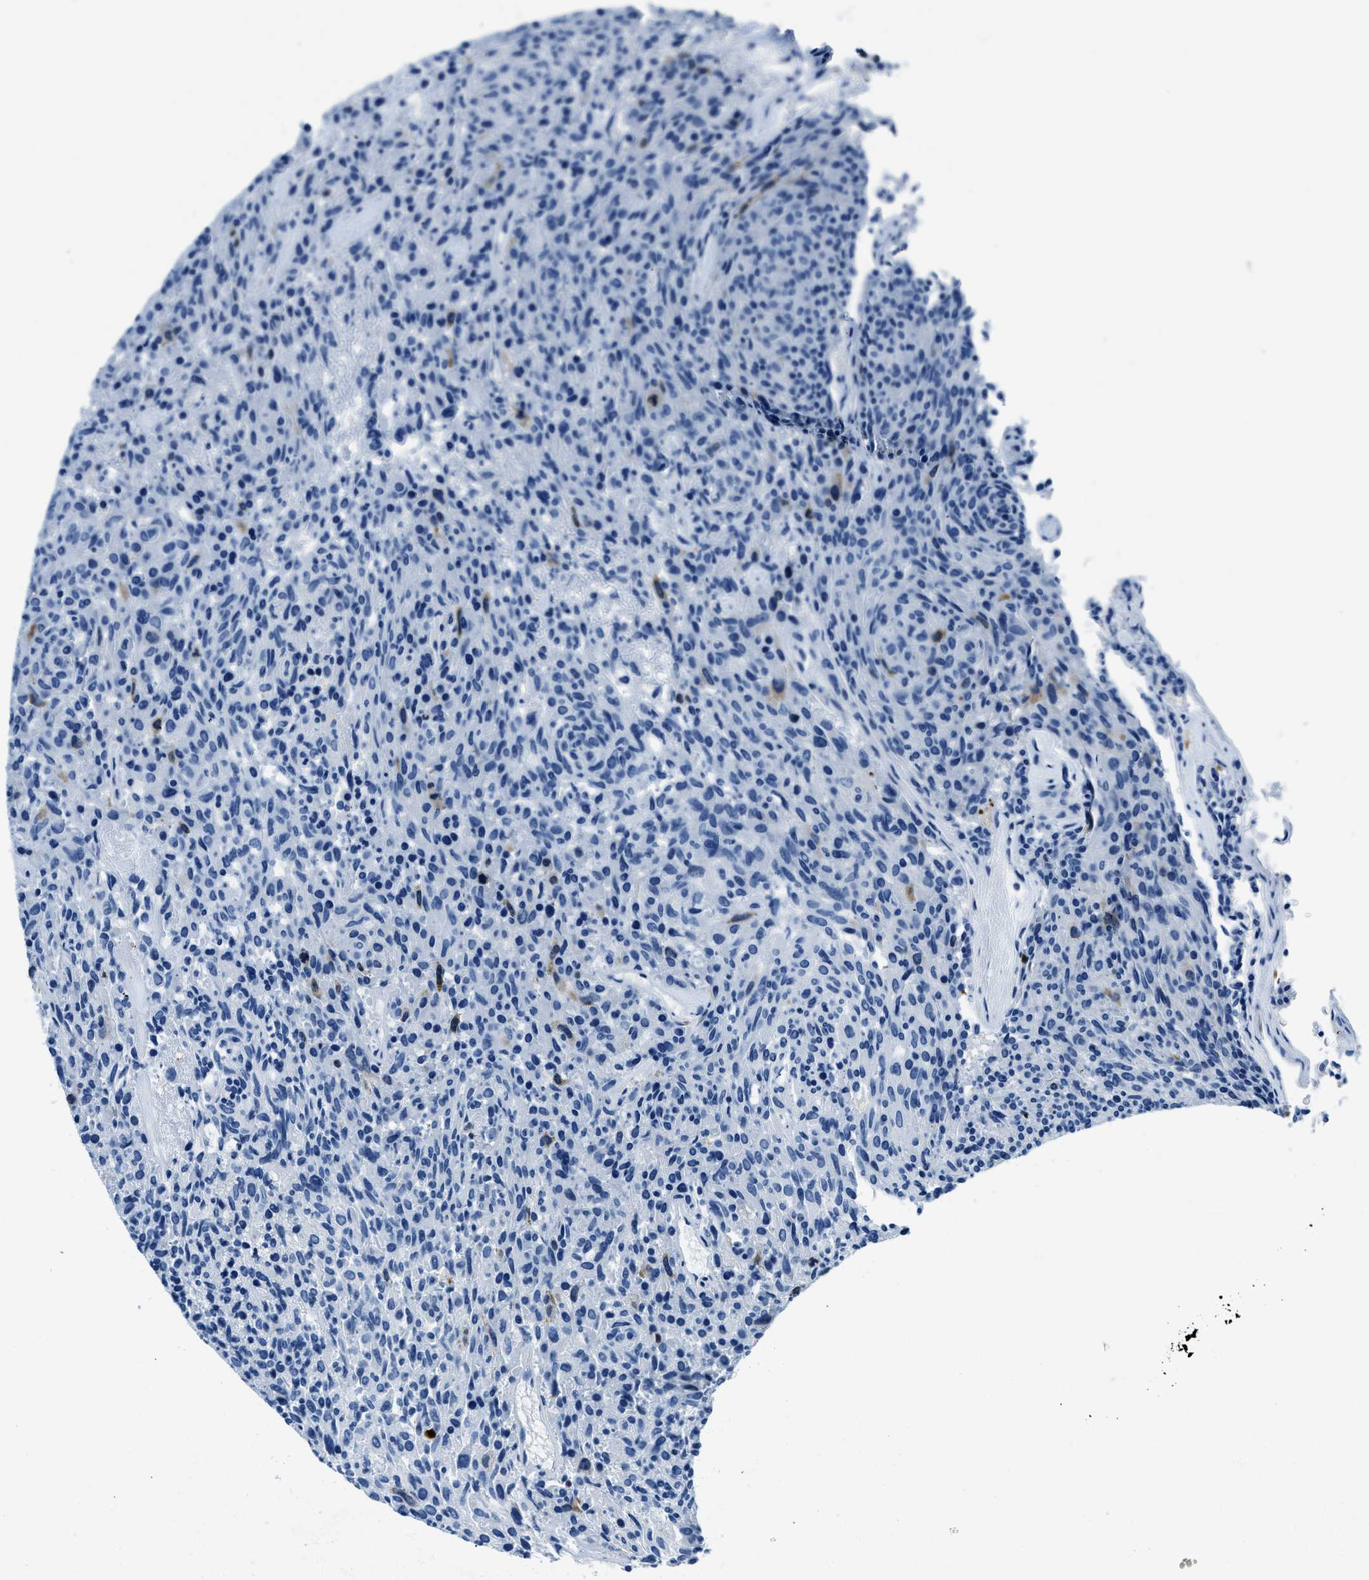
{"staining": {"intensity": "negative", "quantity": "none", "location": "none"}, "tissue": "carcinoid", "cell_type": "Tumor cells", "image_type": "cancer", "snomed": [{"axis": "morphology", "description": "Carcinoid, malignant, NOS"}, {"axis": "topography", "description": "Pancreas"}], "caption": "Immunohistochemistry (IHC) micrograph of carcinoid stained for a protein (brown), which shows no expression in tumor cells.", "gene": "CAPG", "patient": {"sex": "female", "age": 54}}